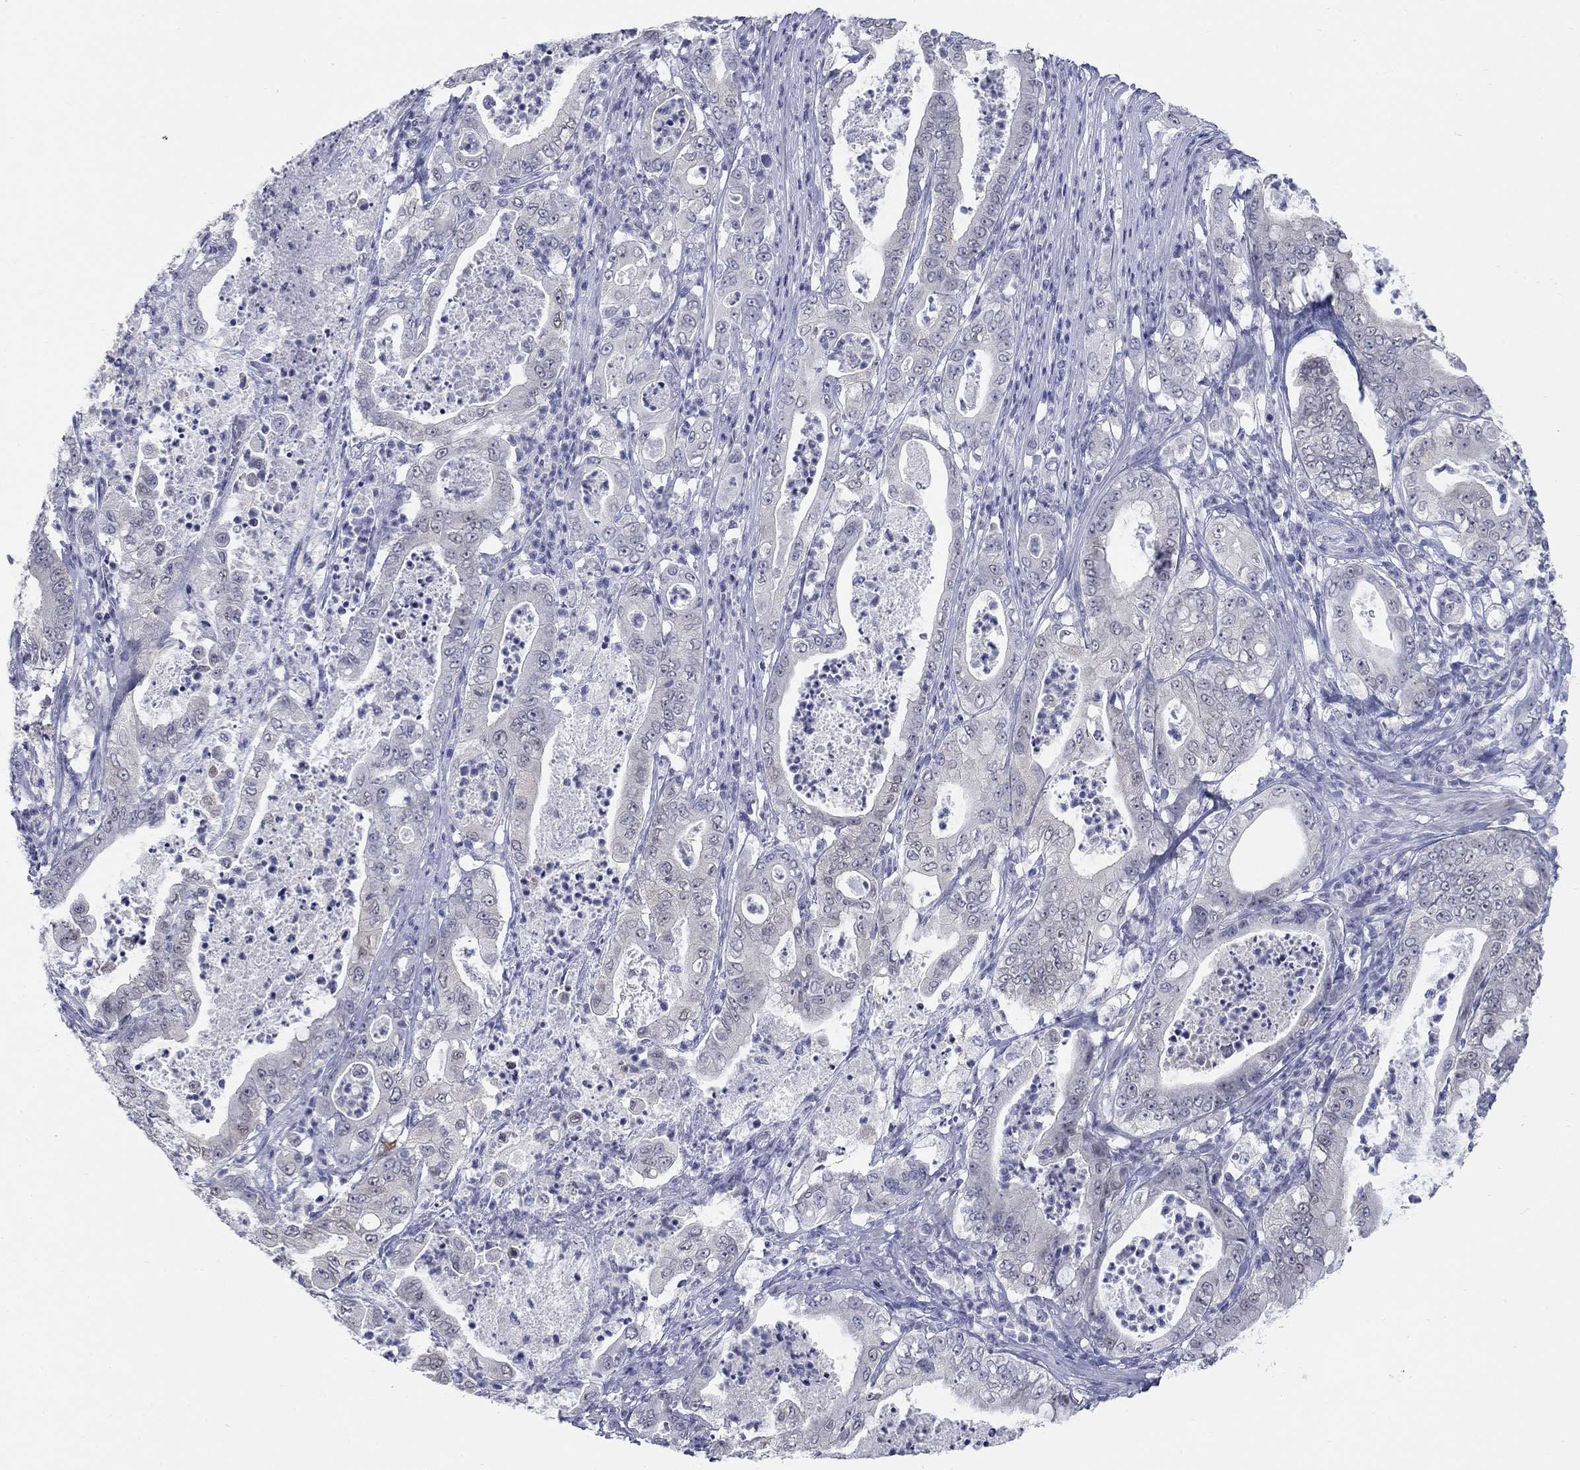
{"staining": {"intensity": "negative", "quantity": "none", "location": "none"}, "tissue": "pancreatic cancer", "cell_type": "Tumor cells", "image_type": "cancer", "snomed": [{"axis": "morphology", "description": "Adenocarcinoma, NOS"}, {"axis": "topography", "description": "Pancreas"}], "caption": "There is no significant staining in tumor cells of pancreatic cancer.", "gene": "ATP6V1G2", "patient": {"sex": "male", "age": 71}}